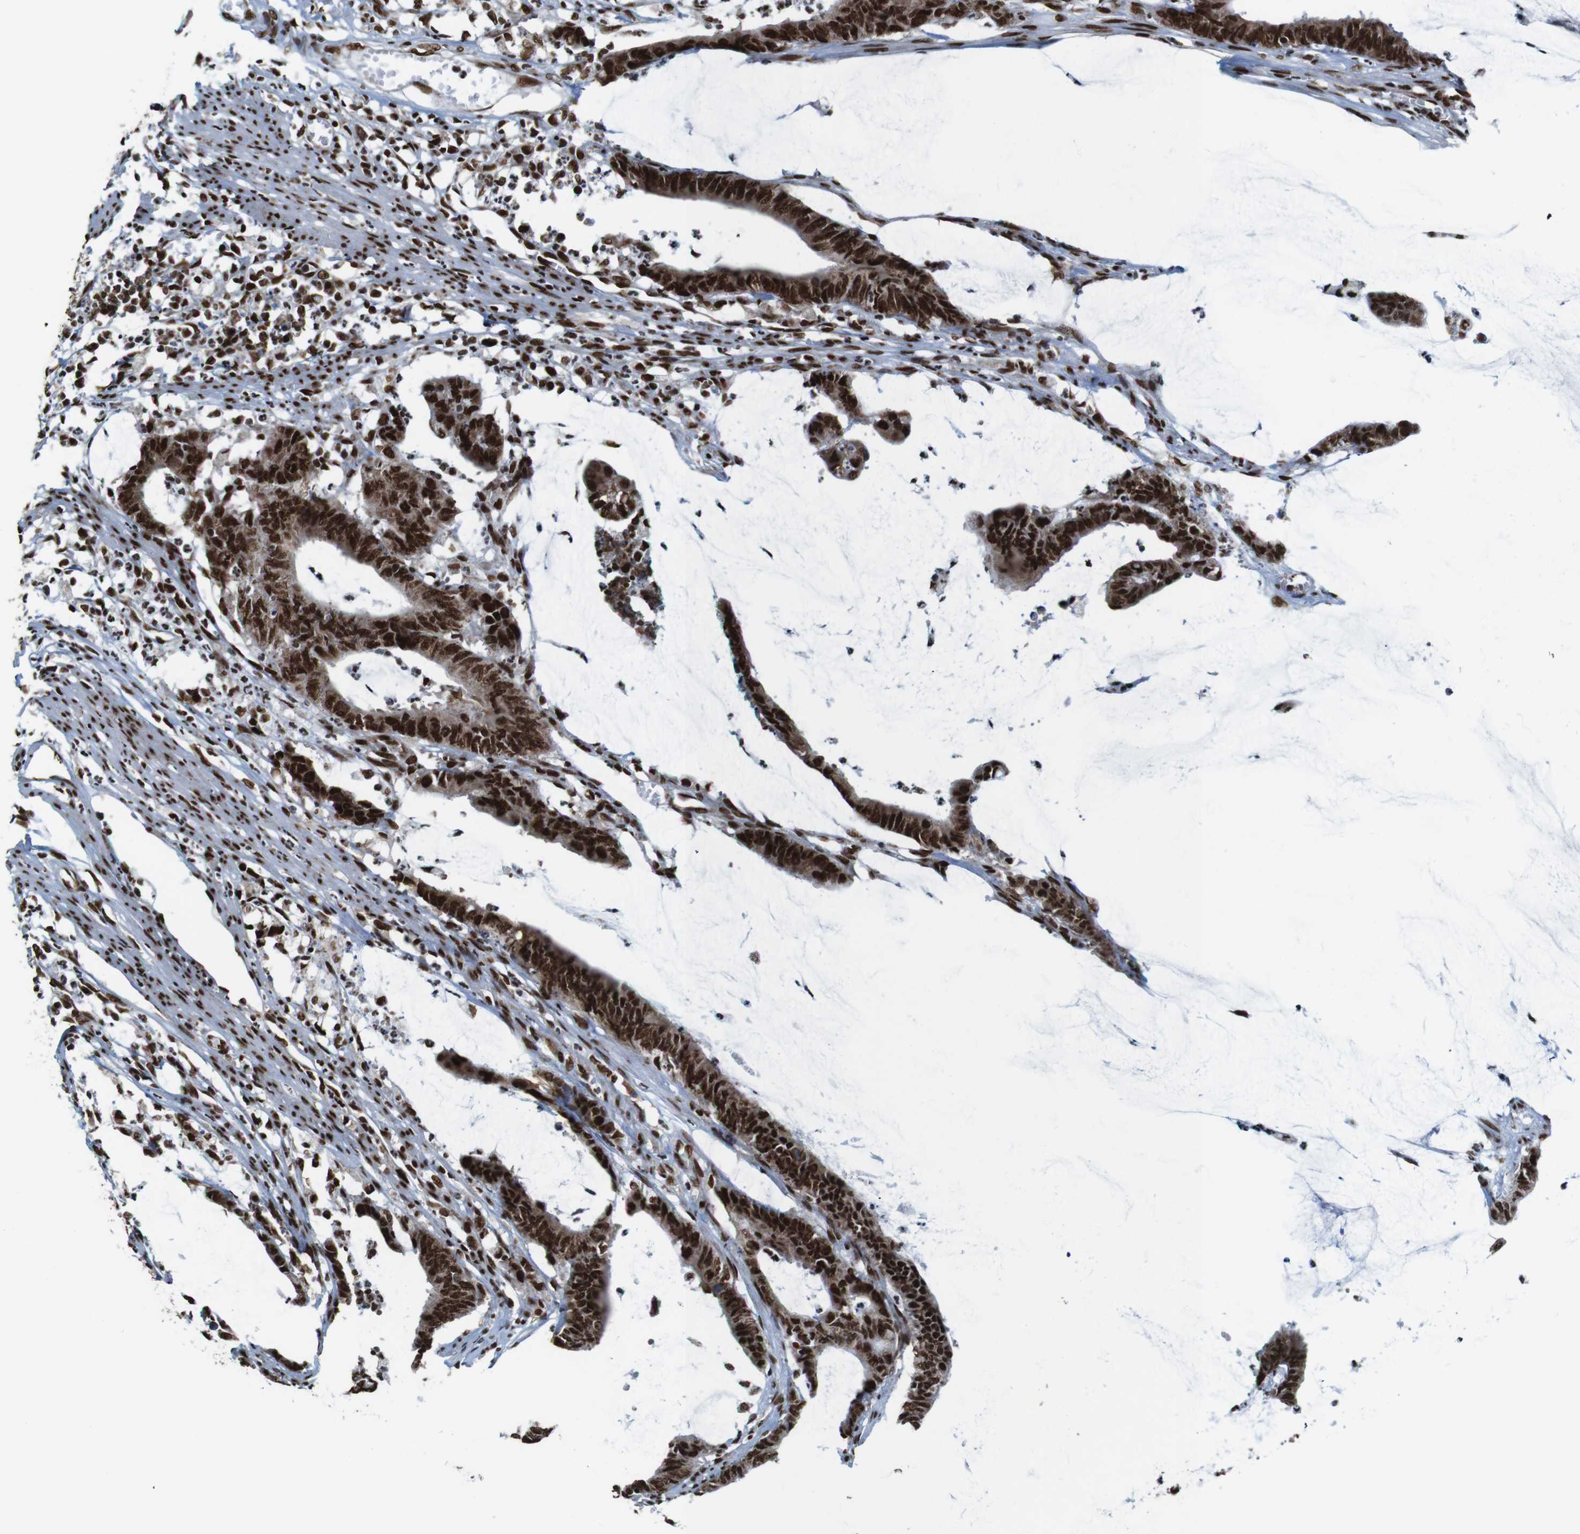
{"staining": {"intensity": "strong", "quantity": ">75%", "location": "nuclear"}, "tissue": "colorectal cancer", "cell_type": "Tumor cells", "image_type": "cancer", "snomed": [{"axis": "morphology", "description": "Adenocarcinoma, NOS"}, {"axis": "topography", "description": "Rectum"}], "caption": "Immunohistochemical staining of colorectal cancer (adenocarcinoma) demonstrates high levels of strong nuclear protein positivity in about >75% of tumor cells.", "gene": "ROMO1", "patient": {"sex": "female", "age": 66}}